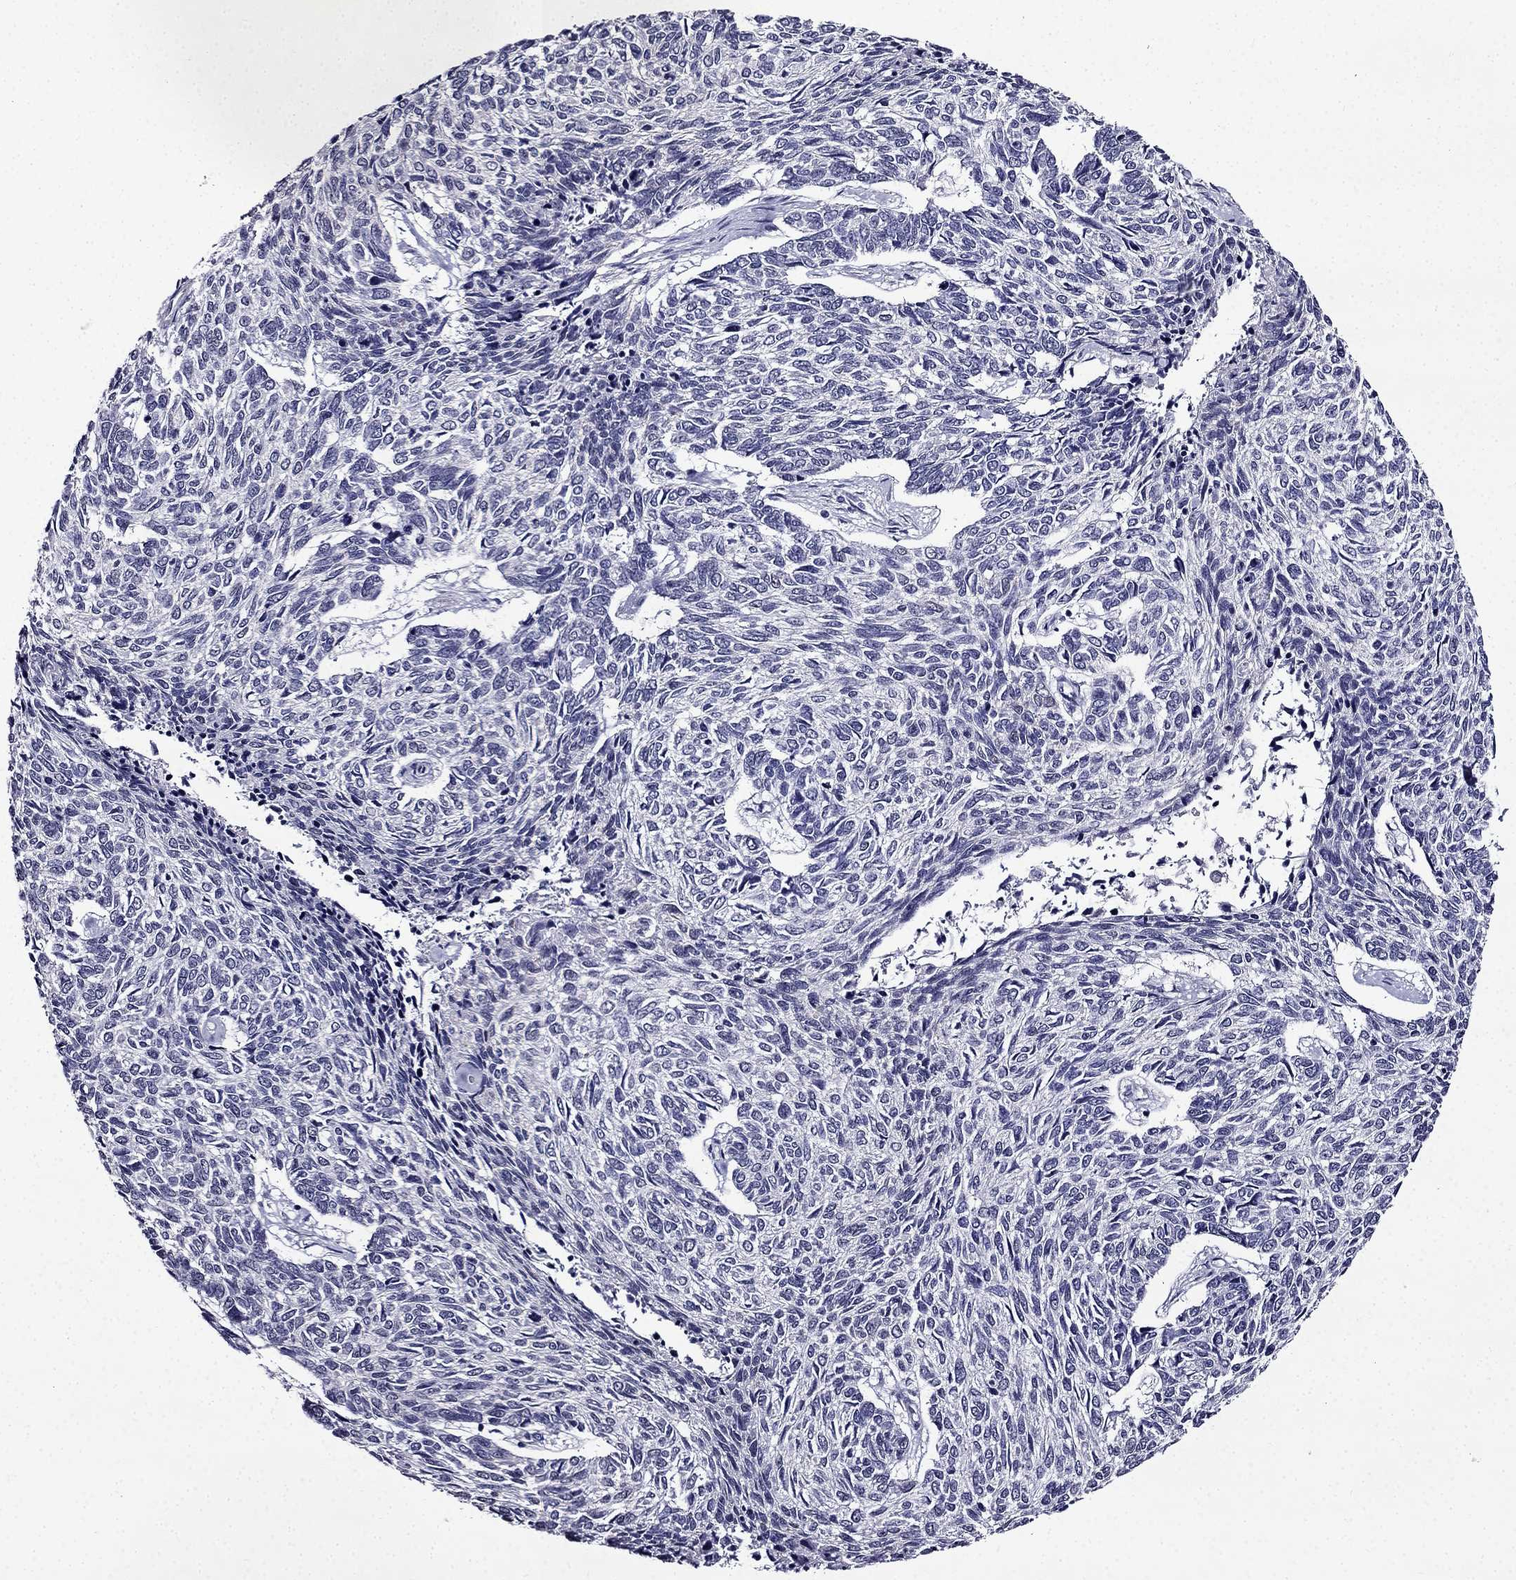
{"staining": {"intensity": "negative", "quantity": "none", "location": "none"}, "tissue": "skin cancer", "cell_type": "Tumor cells", "image_type": "cancer", "snomed": [{"axis": "morphology", "description": "Basal cell carcinoma"}, {"axis": "topography", "description": "Skin"}], "caption": "A high-resolution photomicrograph shows immunohistochemistry (IHC) staining of skin cancer (basal cell carcinoma), which demonstrates no significant expression in tumor cells. (DAB immunohistochemistry (IHC), high magnification).", "gene": "TMEM266", "patient": {"sex": "female", "age": 65}}